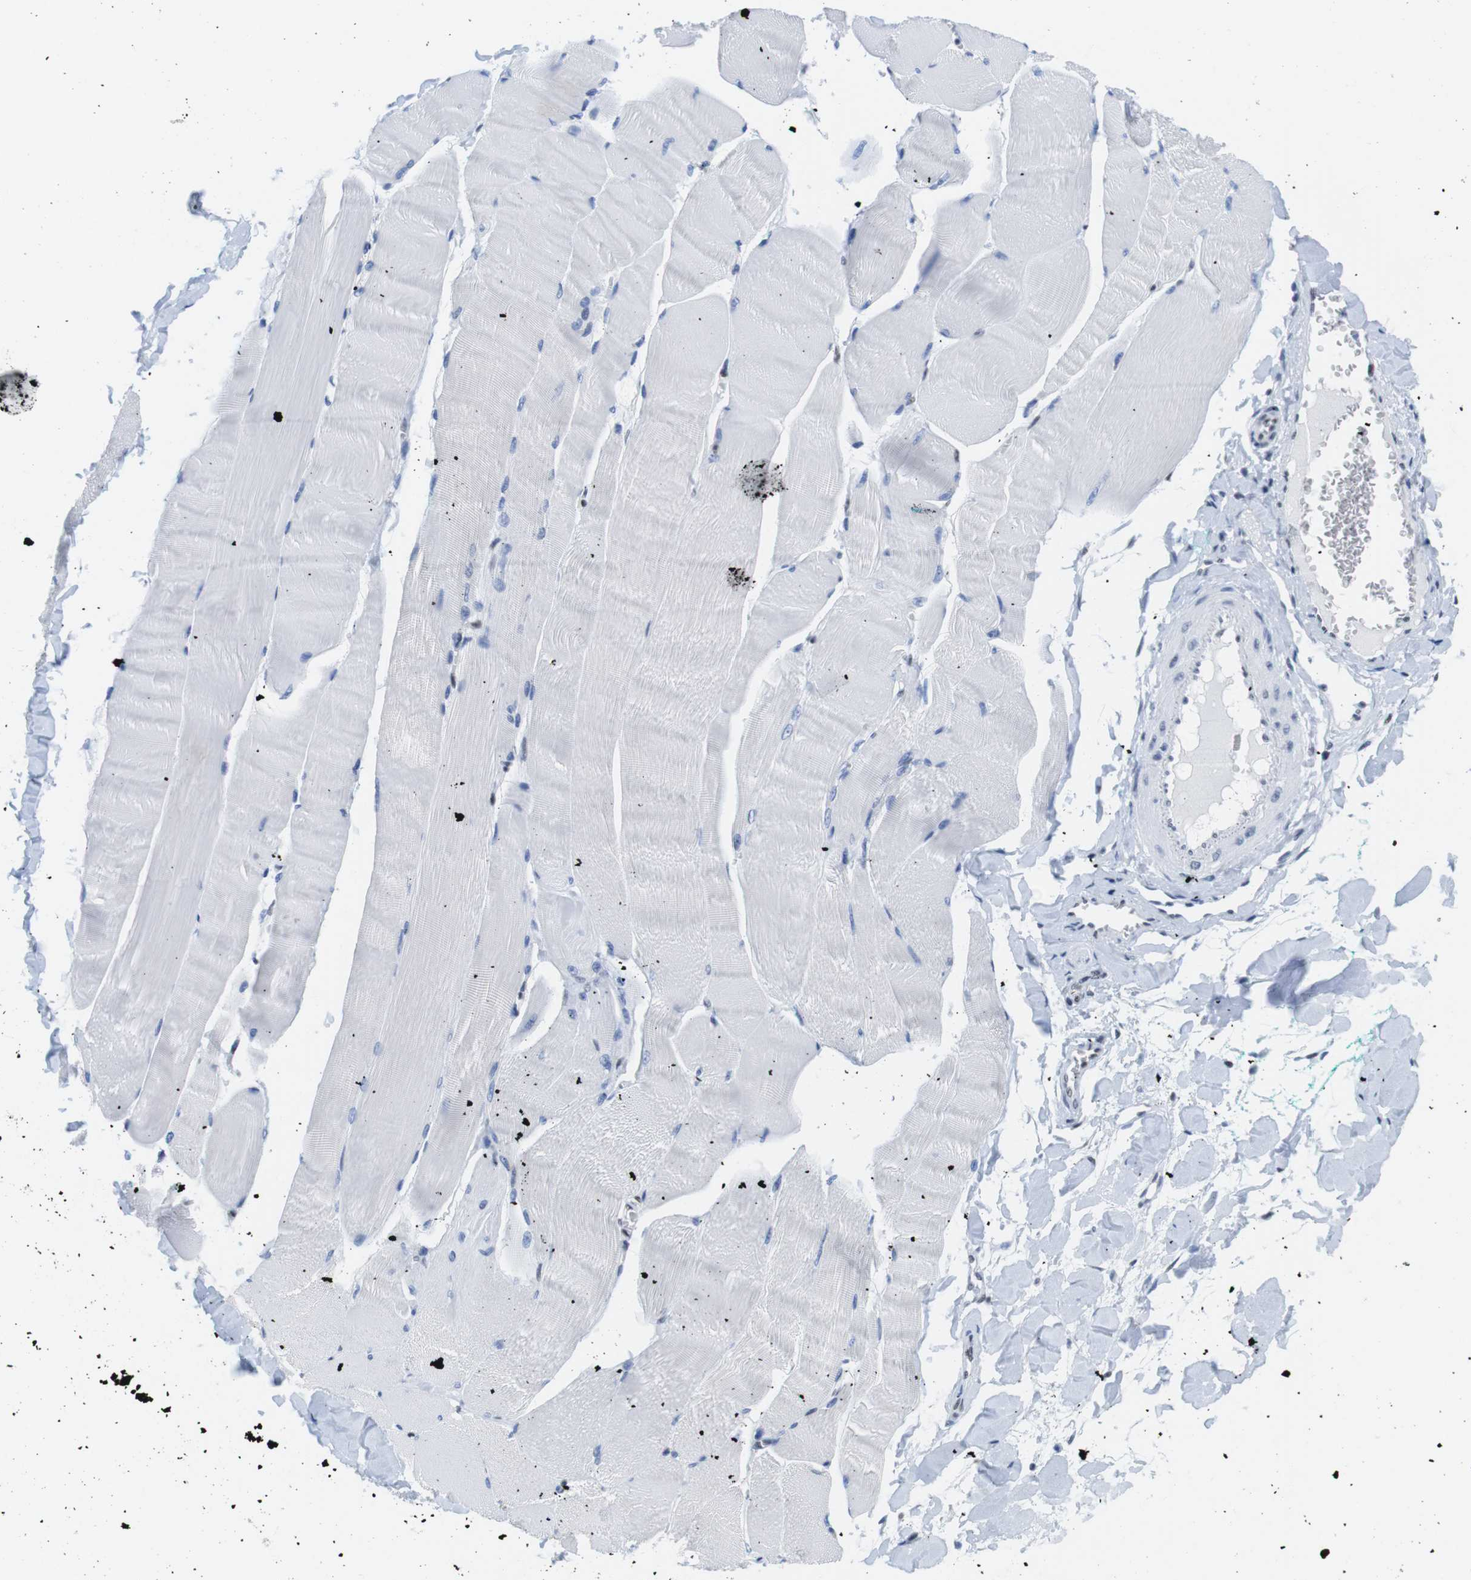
{"staining": {"intensity": "negative", "quantity": "none", "location": "none"}, "tissue": "skeletal muscle", "cell_type": "Myocytes", "image_type": "normal", "snomed": [{"axis": "morphology", "description": "Normal tissue, NOS"}, {"axis": "morphology", "description": "Squamous cell carcinoma, NOS"}, {"axis": "topography", "description": "Skeletal muscle"}], "caption": "DAB immunohistochemical staining of benign skeletal muscle reveals no significant staining in myocytes.", "gene": "IFI16", "patient": {"sex": "male", "age": 51}}